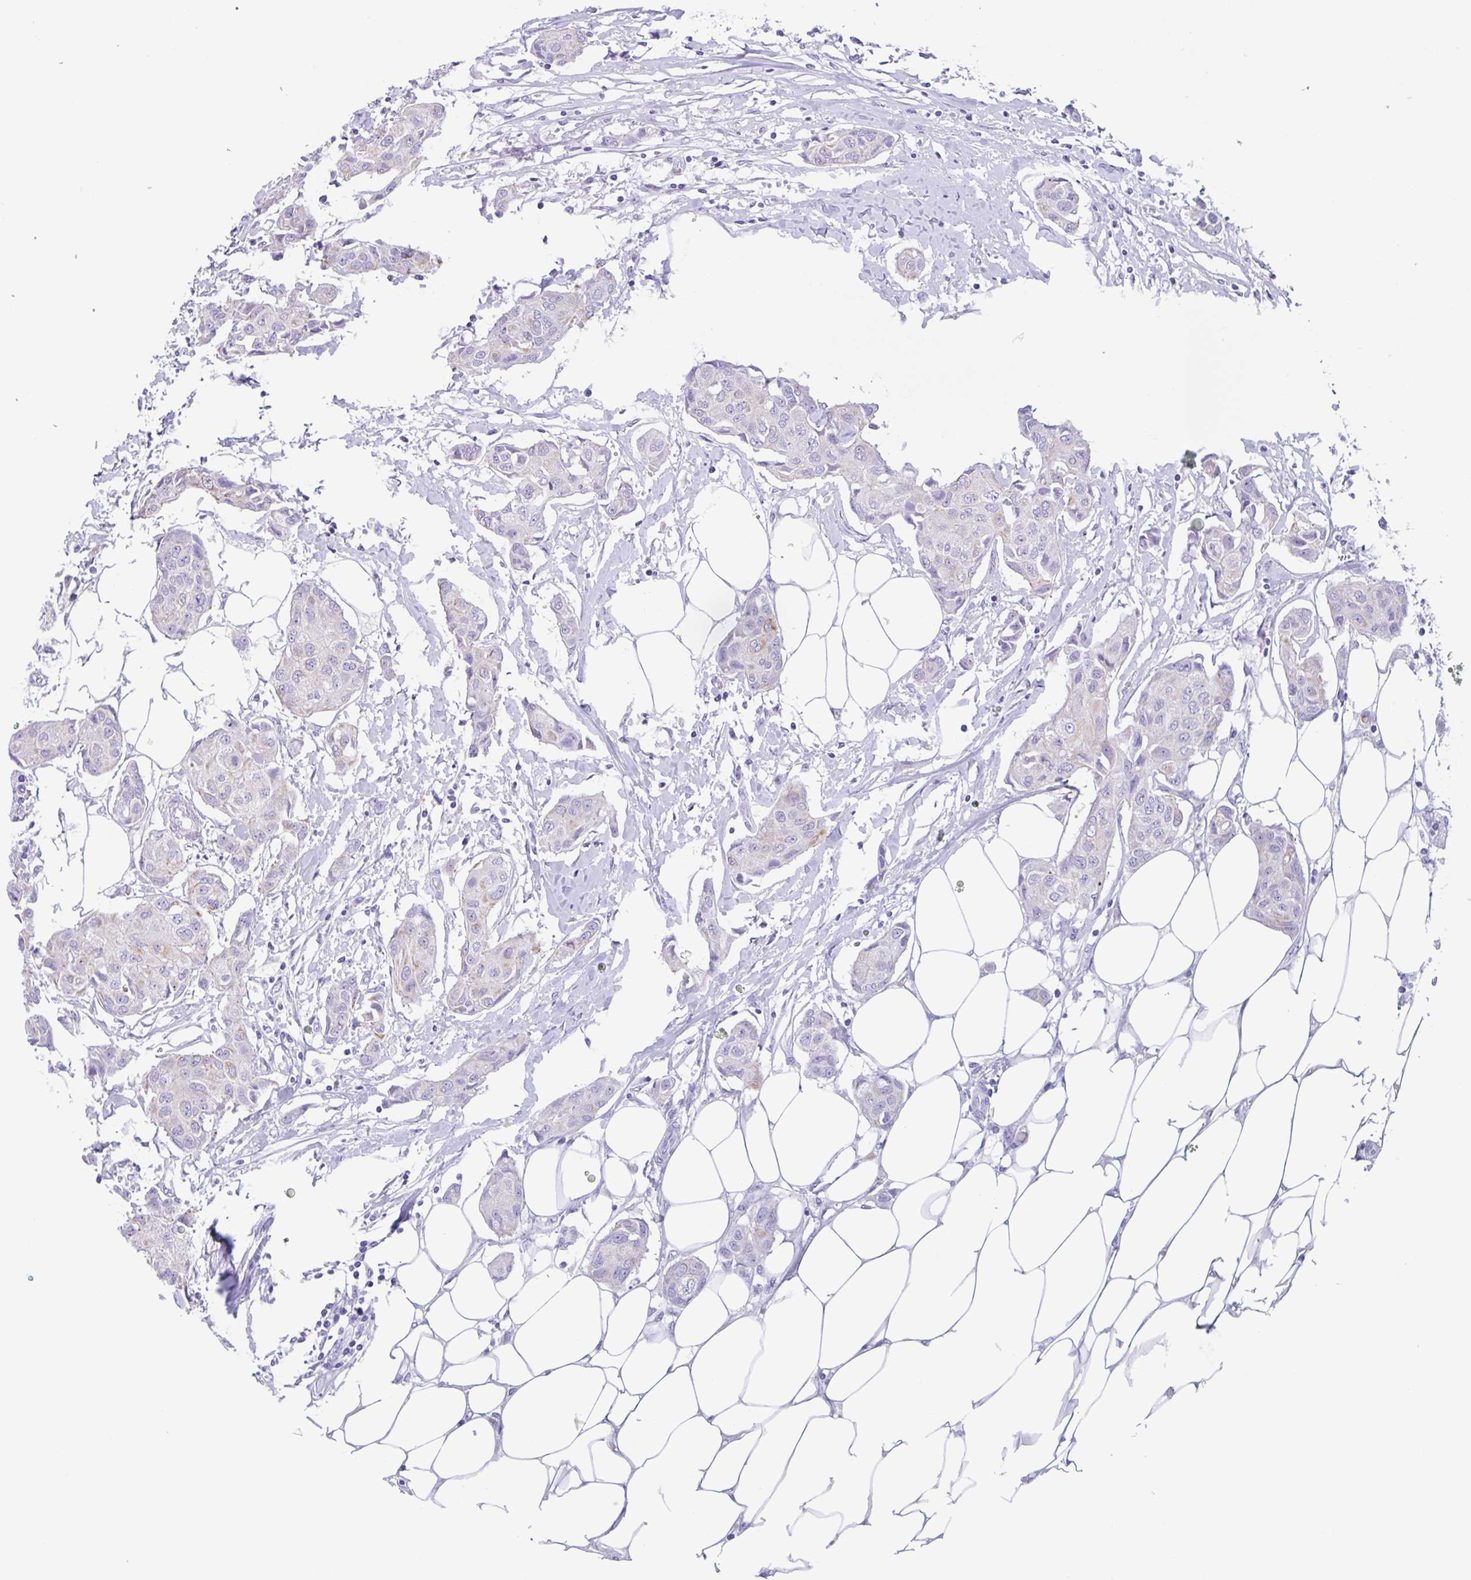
{"staining": {"intensity": "weak", "quantity": "<25%", "location": "cytoplasmic/membranous"}, "tissue": "breast cancer", "cell_type": "Tumor cells", "image_type": "cancer", "snomed": [{"axis": "morphology", "description": "Duct carcinoma"}, {"axis": "topography", "description": "Breast"}, {"axis": "topography", "description": "Lymph node"}], "caption": "There is no significant expression in tumor cells of breast cancer (invasive ductal carcinoma).", "gene": "DTWD2", "patient": {"sex": "female", "age": 80}}